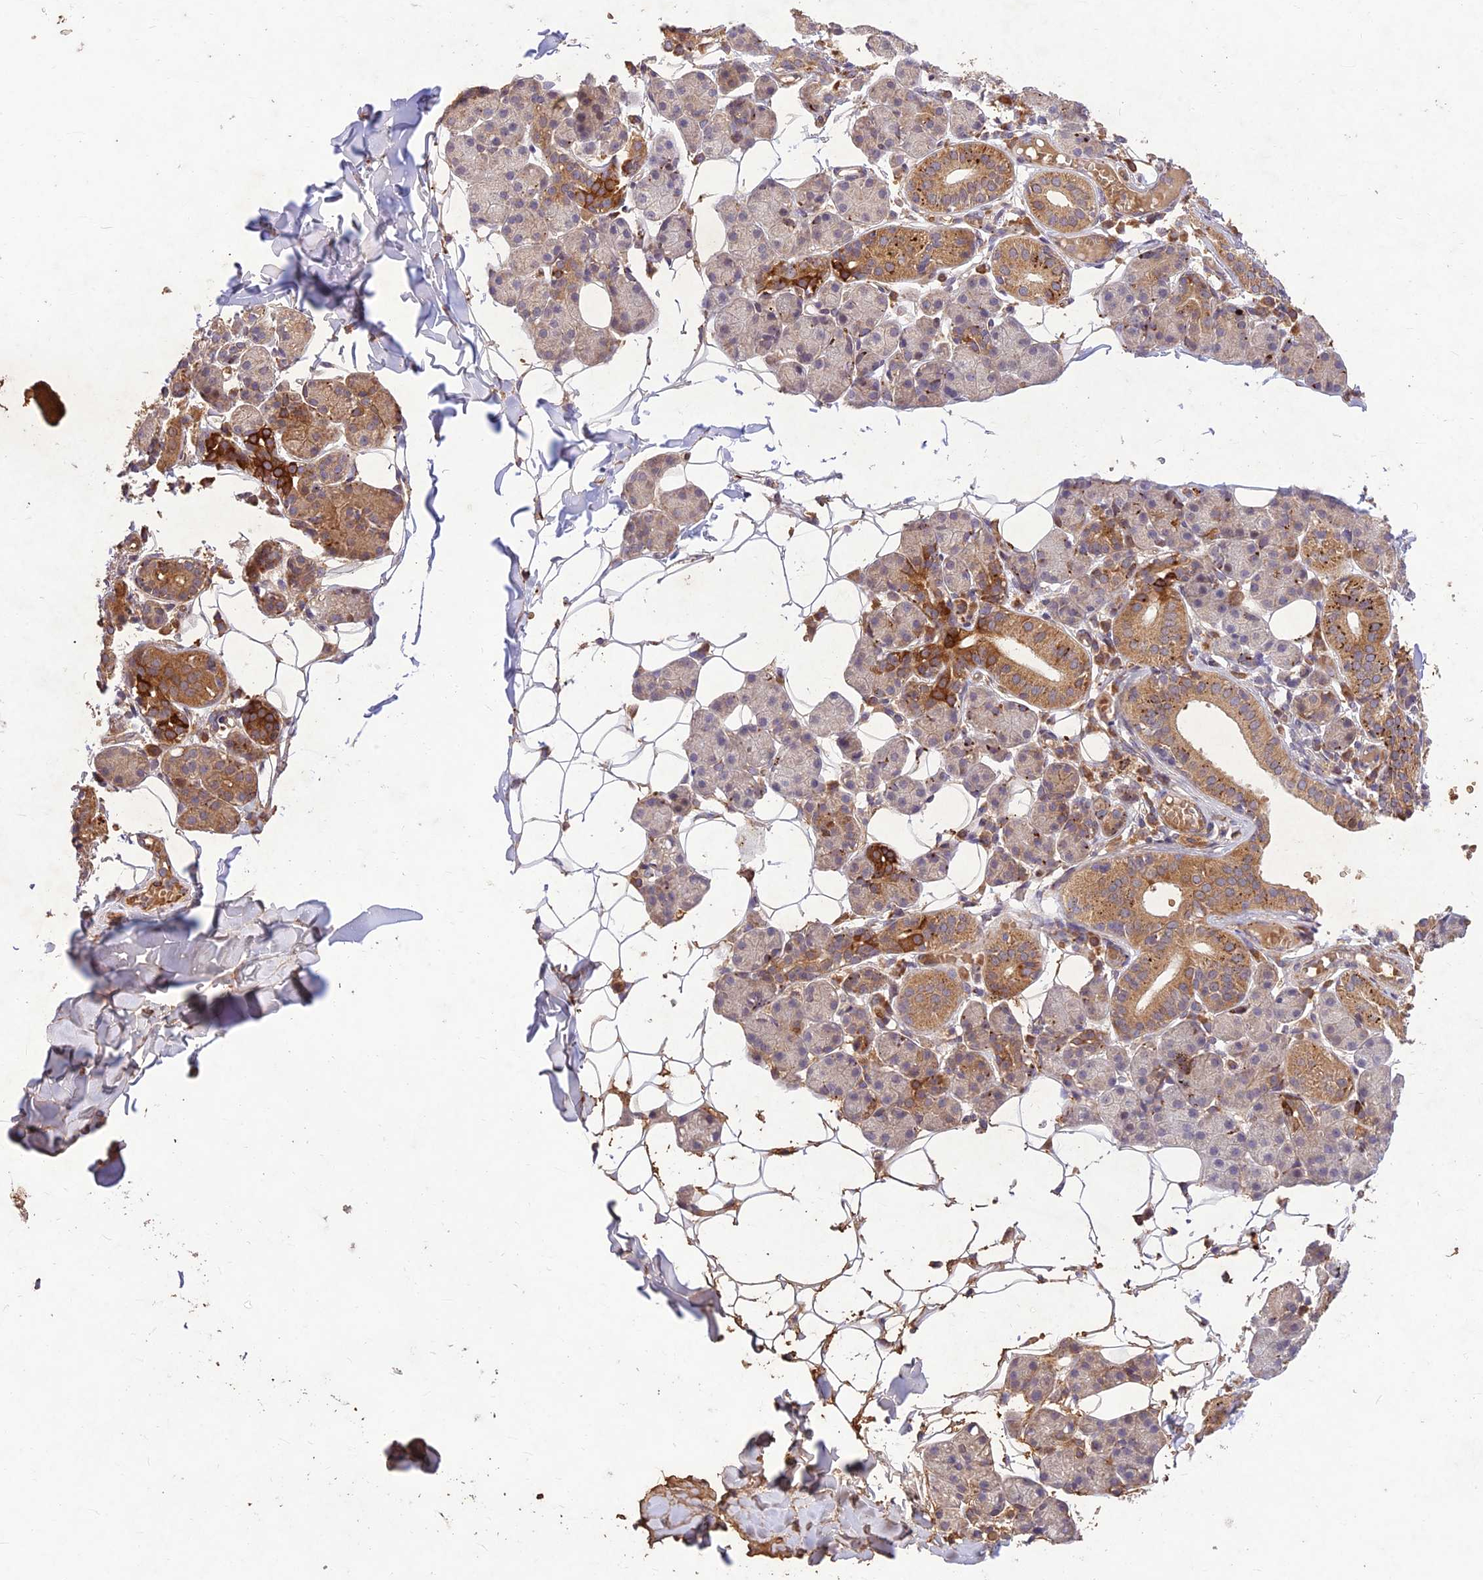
{"staining": {"intensity": "strong", "quantity": "25%-75%", "location": "cytoplasmic/membranous"}, "tissue": "salivary gland", "cell_type": "Glandular cells", "image_type": "normal", "snomed": [{"axis": "morphology", "description": "Normal tissue, NOS"}, {"axis": "topography", "description": "Salivary gland"}], "caption": "Immunohistochemistry (IHC) histopathology image of normal salivary gland stained for a protein (brown), which exhibits high levels of strong cytoplasmic/membranous staining in approximately 25%-75% of glandular cells.", "gene": "PPP1R11", "patient": {"sex": "female", "age": 33}}